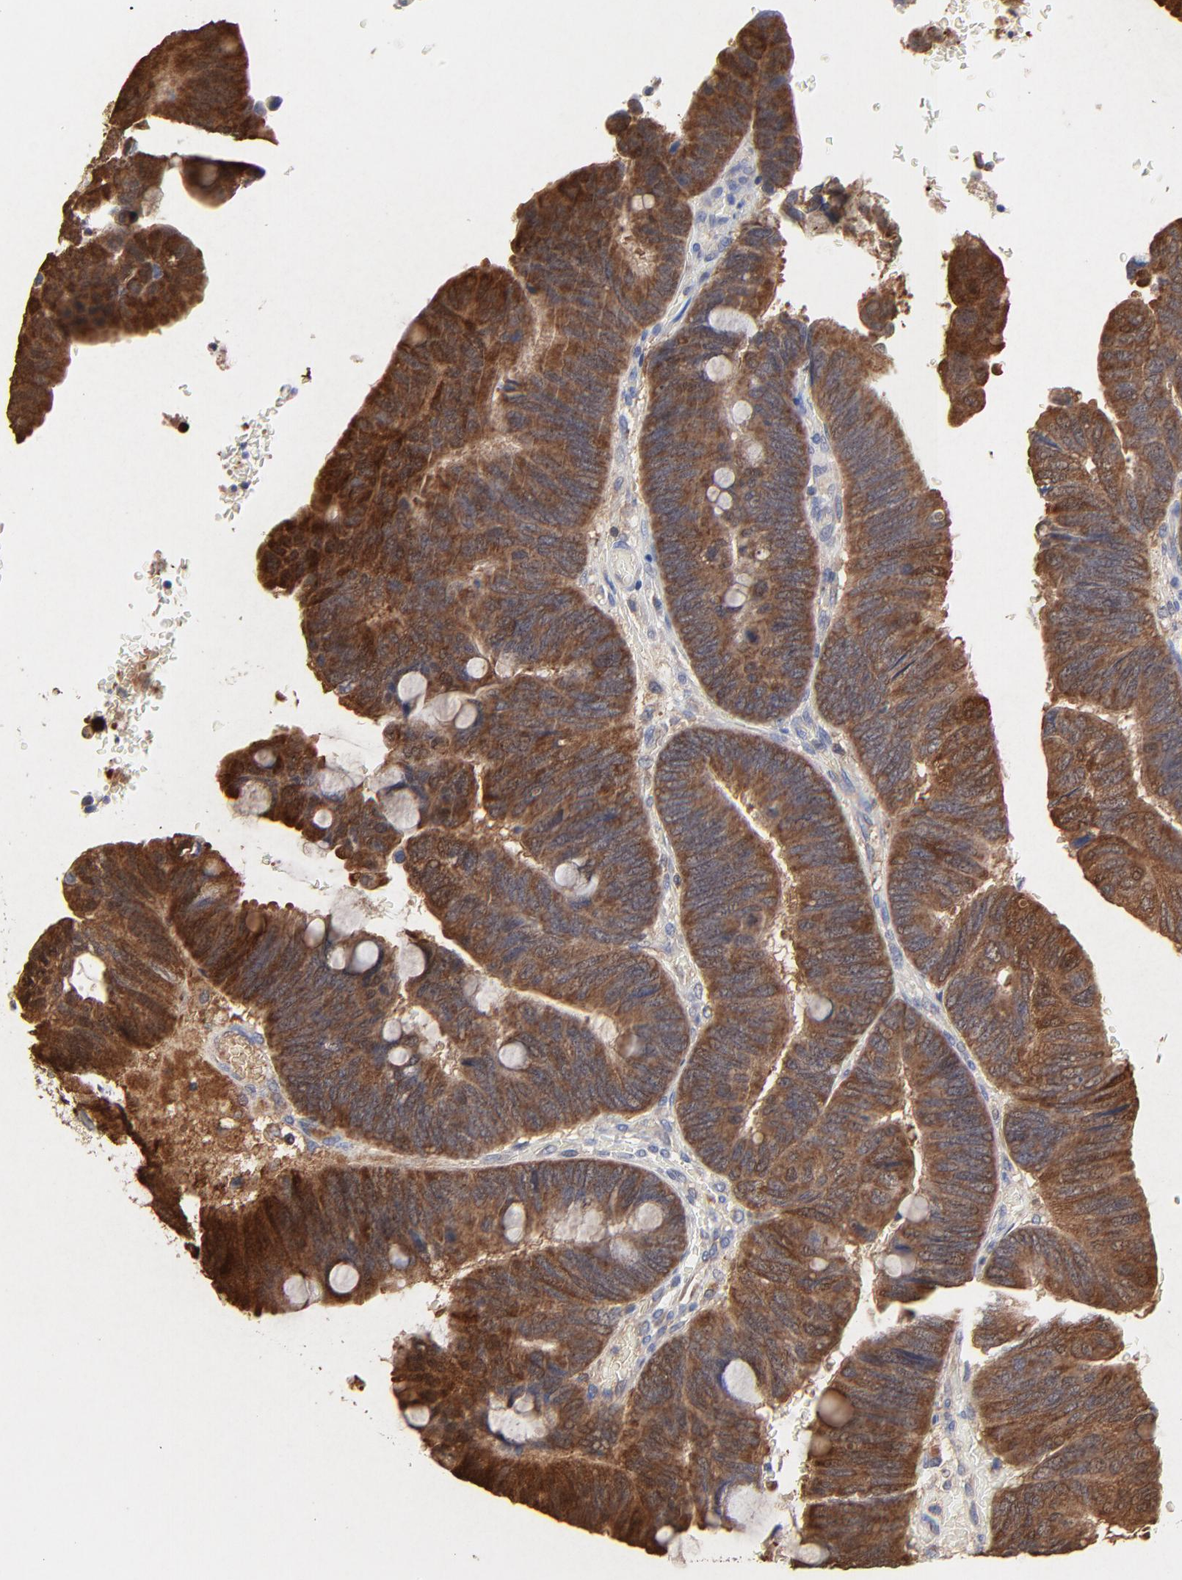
{"staining": {"intensity": "moderate", "quantity": ">75%", "location": "cytoplasmic/membranous"}, "tissue": "colorectal cancer", "cell_type": "Tumor cells", "image_type": "cancer", "snomed": [{"axis": "morphology", "description": "Normal tissue, NOS"}, {"axis": "morphology", "description": "Adenocarcinoma, NOS"}, {"axis": "topography", "description": "Rectum"}], "caption": "Adenocarcinoma (colorectal) stained with a brown dye displays moderate cytoplasmic/membranous positive positivity in about >75% of tumor cells.", "gene": "LGALS3", "patient": {"sex": "male", "age": 92}}